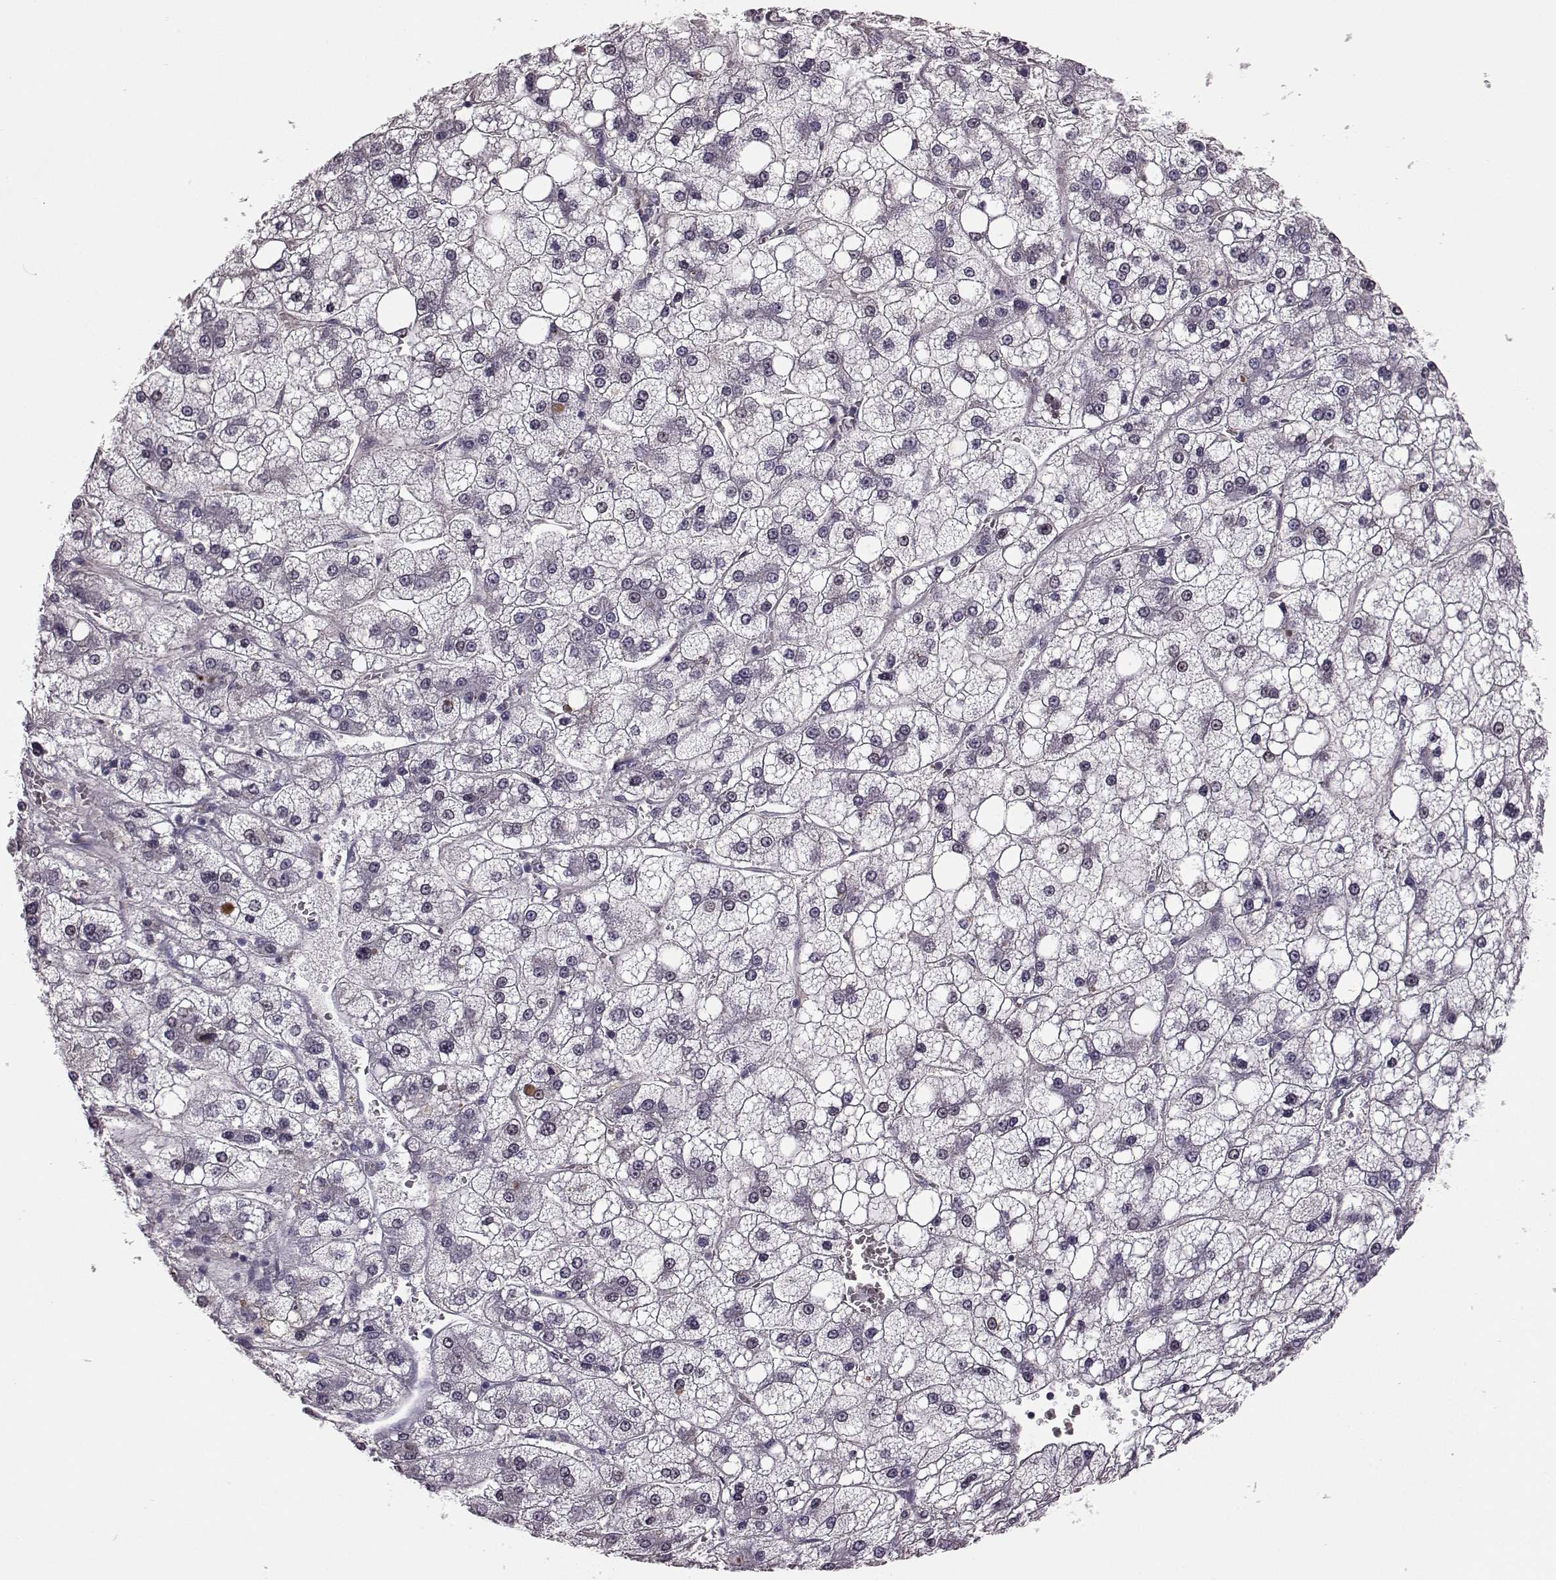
{"staining": {"intensity": "negative", "quantity": "none", "location": "none"}, "tissue": "liver cancer", "cell_type": "Tumor cells", "image_type": "cancer", "snomed": [{"axis": "morphology", "description": "Carcinoma, Hepatocellular, NOS"}, {"axis": "topography", "description": "Liver"}], "caption": "A high-resolution image shows immunohistochemistry (IHC) staining of liver cancer (hepatocellular carcinoma), which exhibits no significant positivity in tumor cells. Brightfield microscopy of IHC stained with DAB (3,3'-diaminobenzidine) (brown) and hematoxylin (blue), captured at high magnification.", "gene": "SLCO3A1", "patient": {"sex": "male", "age": 73}}